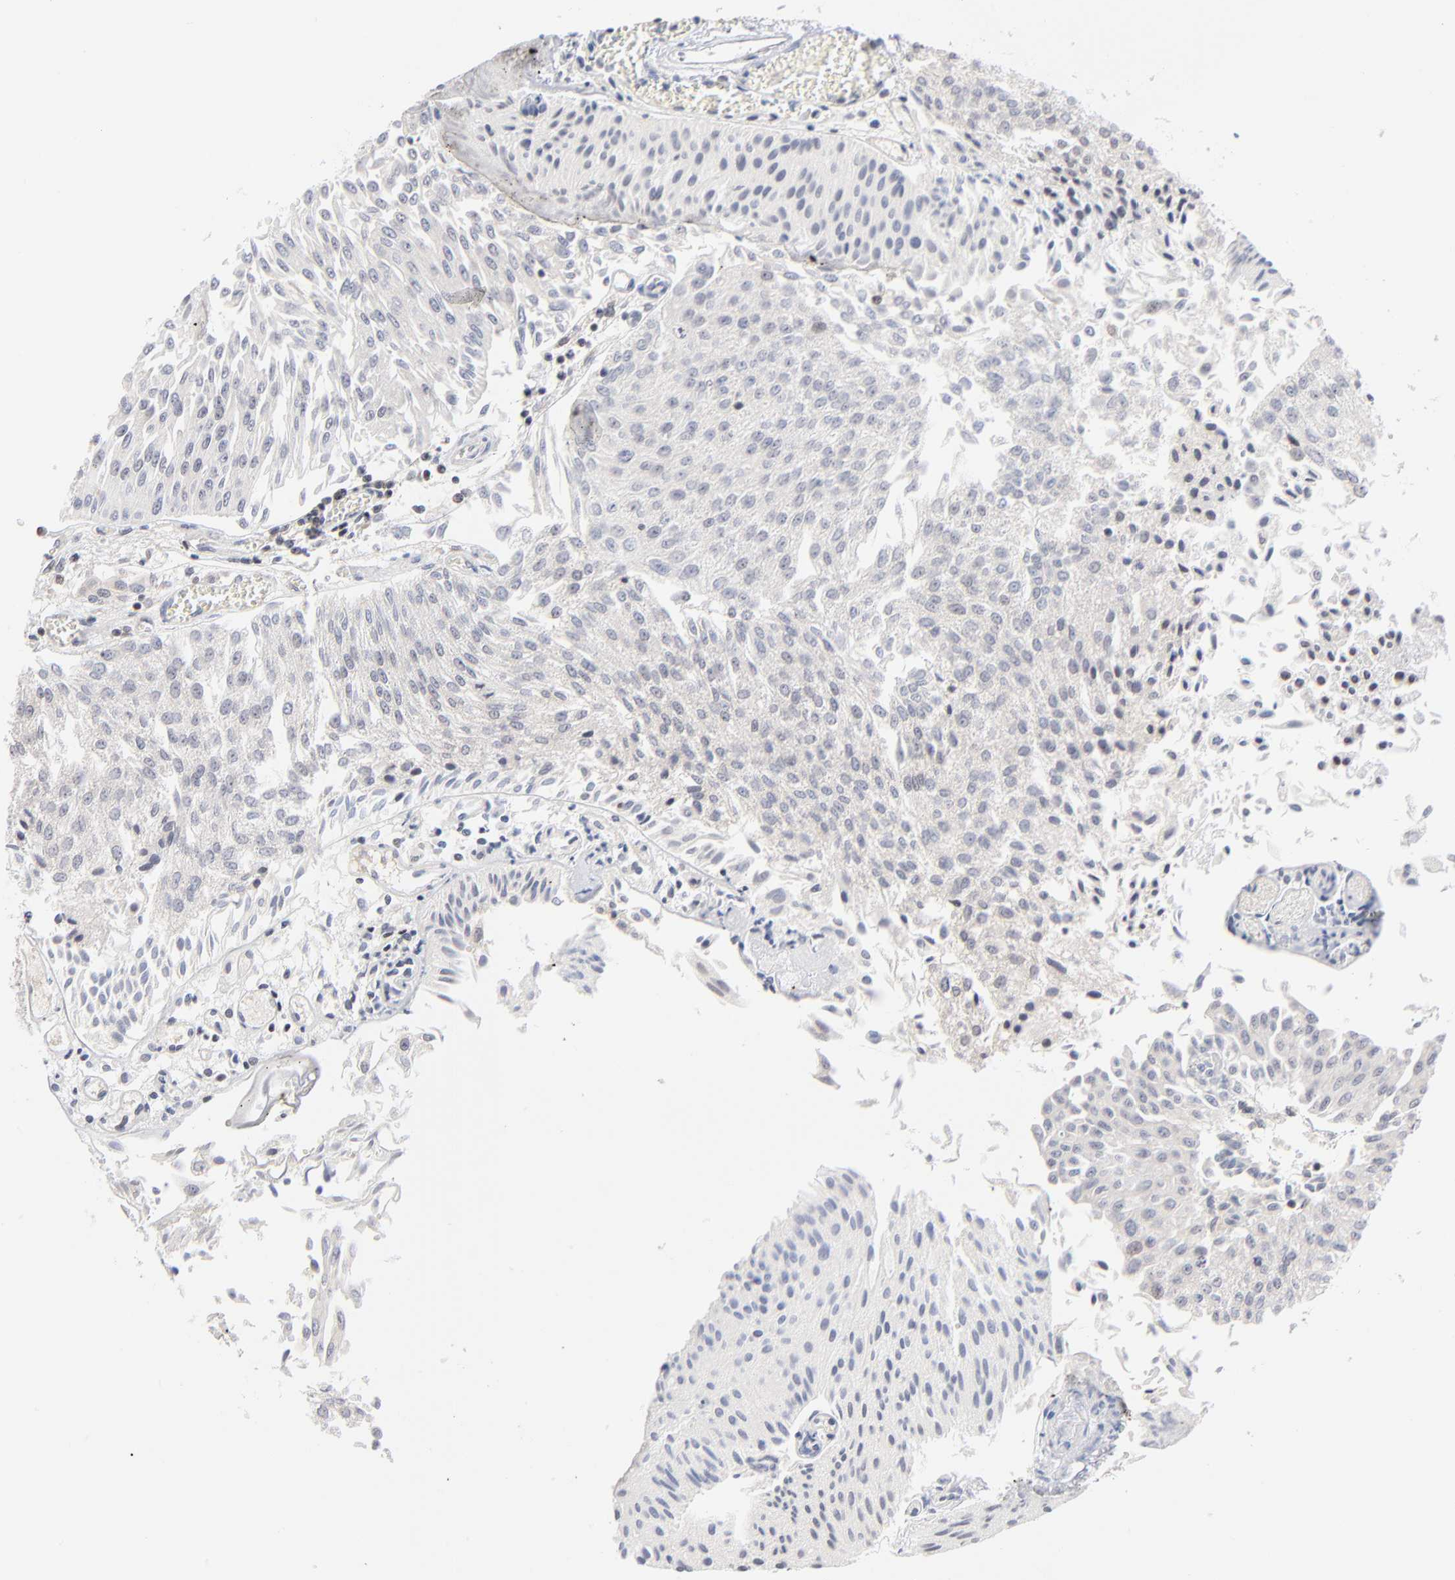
{"staining": {"intensity": "negative", "quantity": "none", "location": "none"}, "tissue": "urothelial cancer", "cell_type": "Tumor cells", "image_type": "cancer", "snomed": [{"axis": "morphology", "description": "Urothelial carcinoma, Low grade"}, {"axis": "topography", "description": "Urinary bladder"}], "caption": "The immunohistochemistry (IHC) image has no significant expression in tumor cells of urothelial cancer tissue.", "gene": "MAX", "patient": {"sex": "male", "age": 86}}